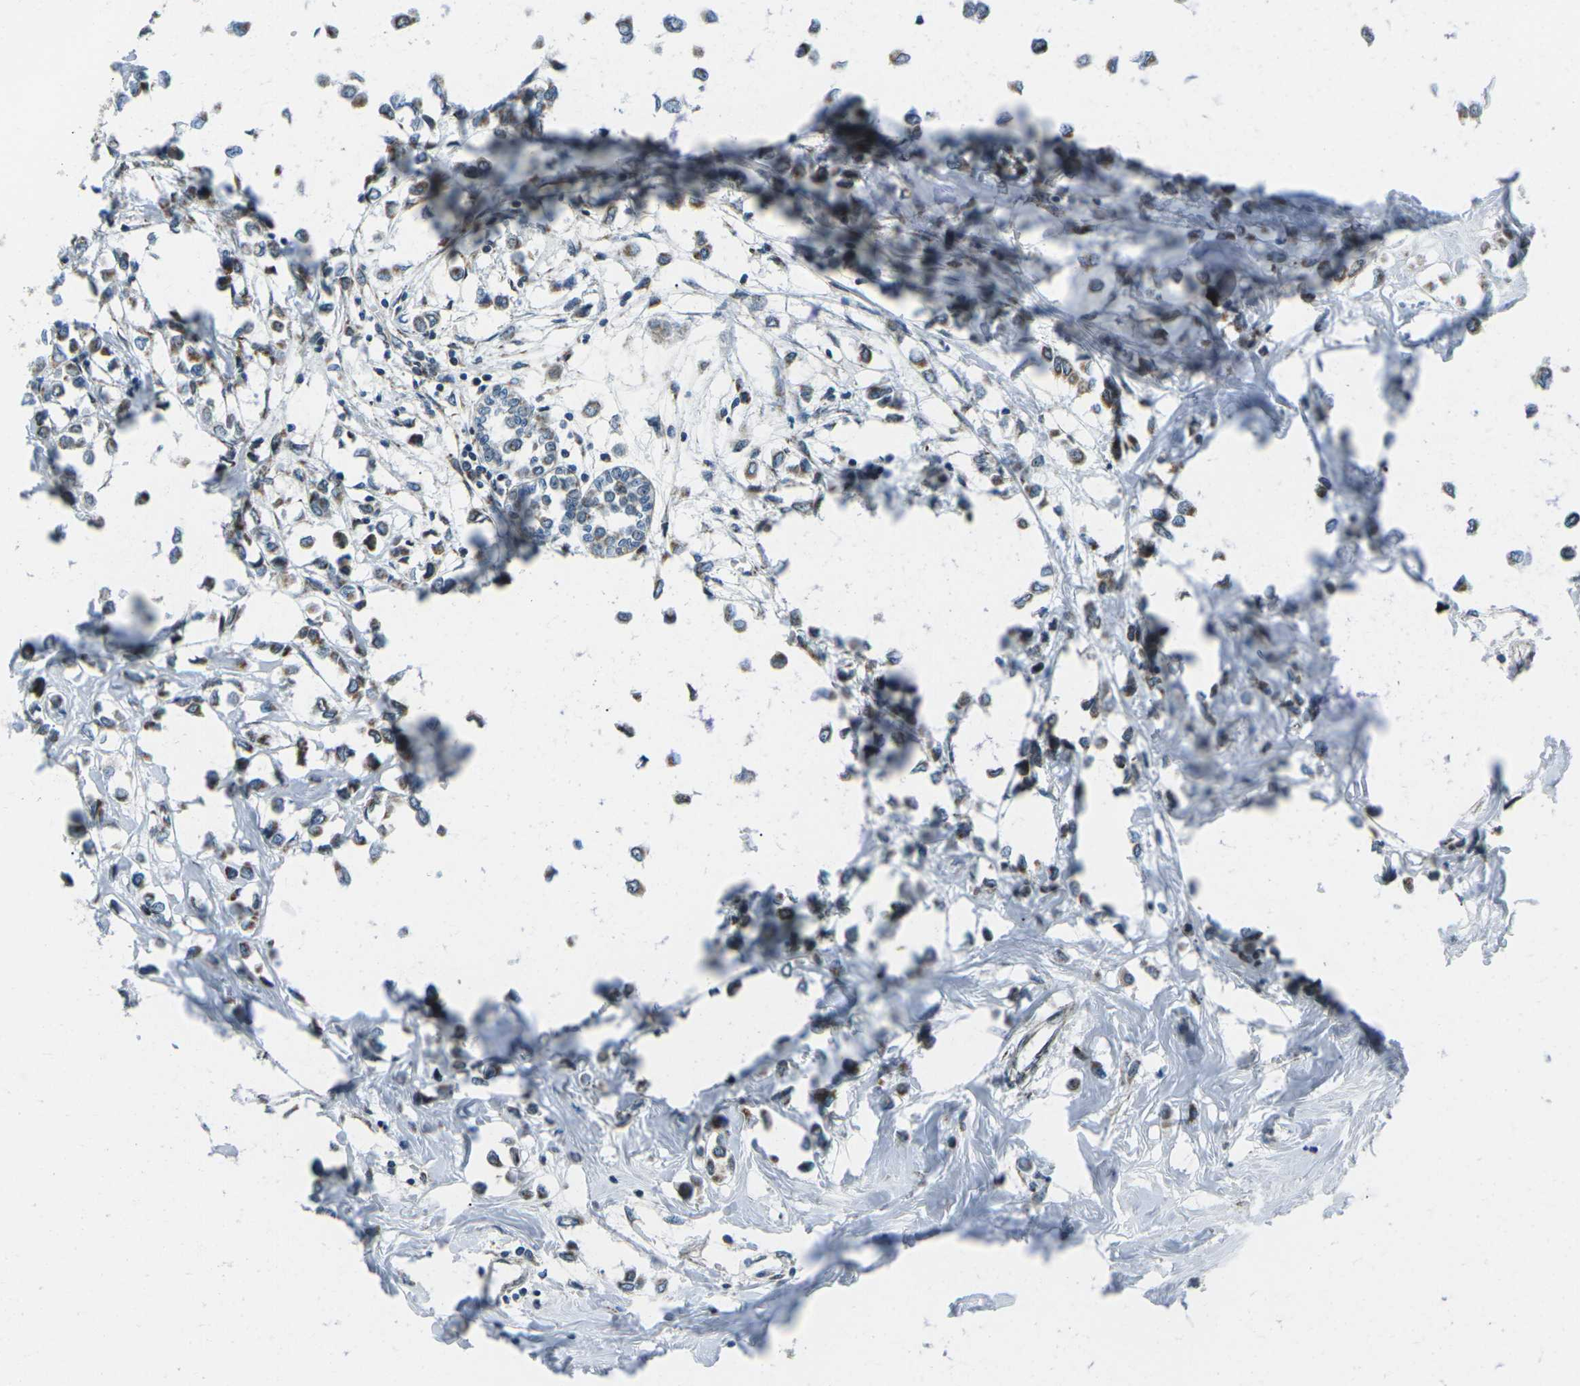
{"staining": {"intensity": "moderate", "quantity": ">75%", "location": "cytoplasmic/membranous"}, "tissue": "breast cancer", "cell_type": "Tumor cells", "image_type": "cancer", "snomed": [{"axis": "morphology", "description": "Lobular carcinoma"}, {"axis": "topography", "description": "Breast"}], "caption": "High-power microscopy captured an immunohistochemistry histopathology image of breast cancer (lobular carcinoma), revealing moderate cytoplasmic/membranous staining in about >75% of tumor cells.", "gene": "RFESD", "patient": {"sex": "female", "age": 51}}